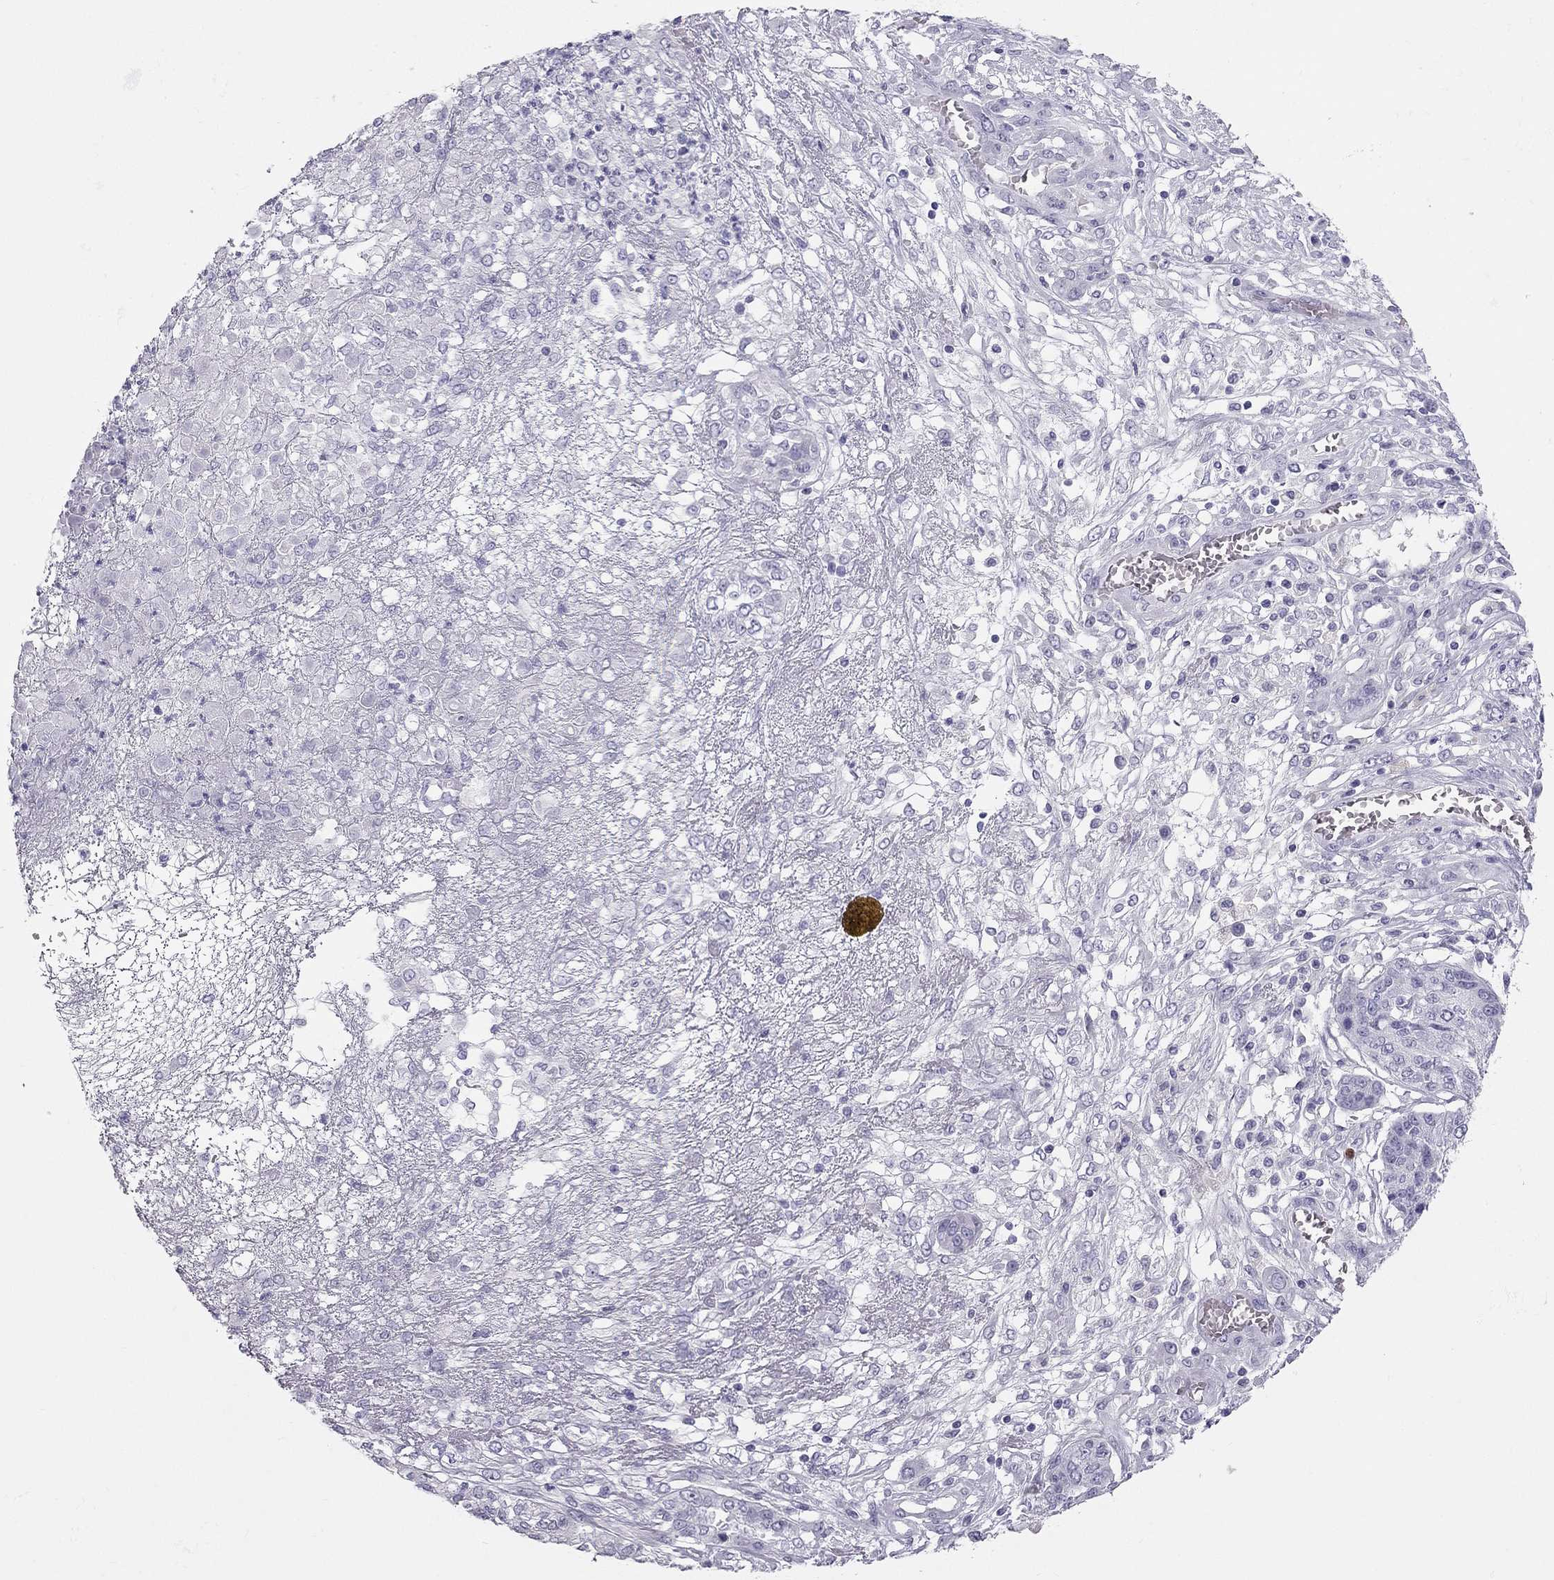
{"staining": {"intensity": "negative", "quantity": "none", "location": "none"}, "tissue": "ovarian cancer", "cell_type": "Tumor cells", "image_type": "cancer", "snomed": [{"axis": "morphology", "description": "Cystadenocarcinoma, serous, NOS"}, {"axis": "topography", "description": "Ovary"}], "caption": "This is a photomicrograph of immunohistochemistry staining of ovarian cancer, which shows no expression in tumor cells.", "gene": "TRPM3", "patient": {"sex": "female", "age": 67}}